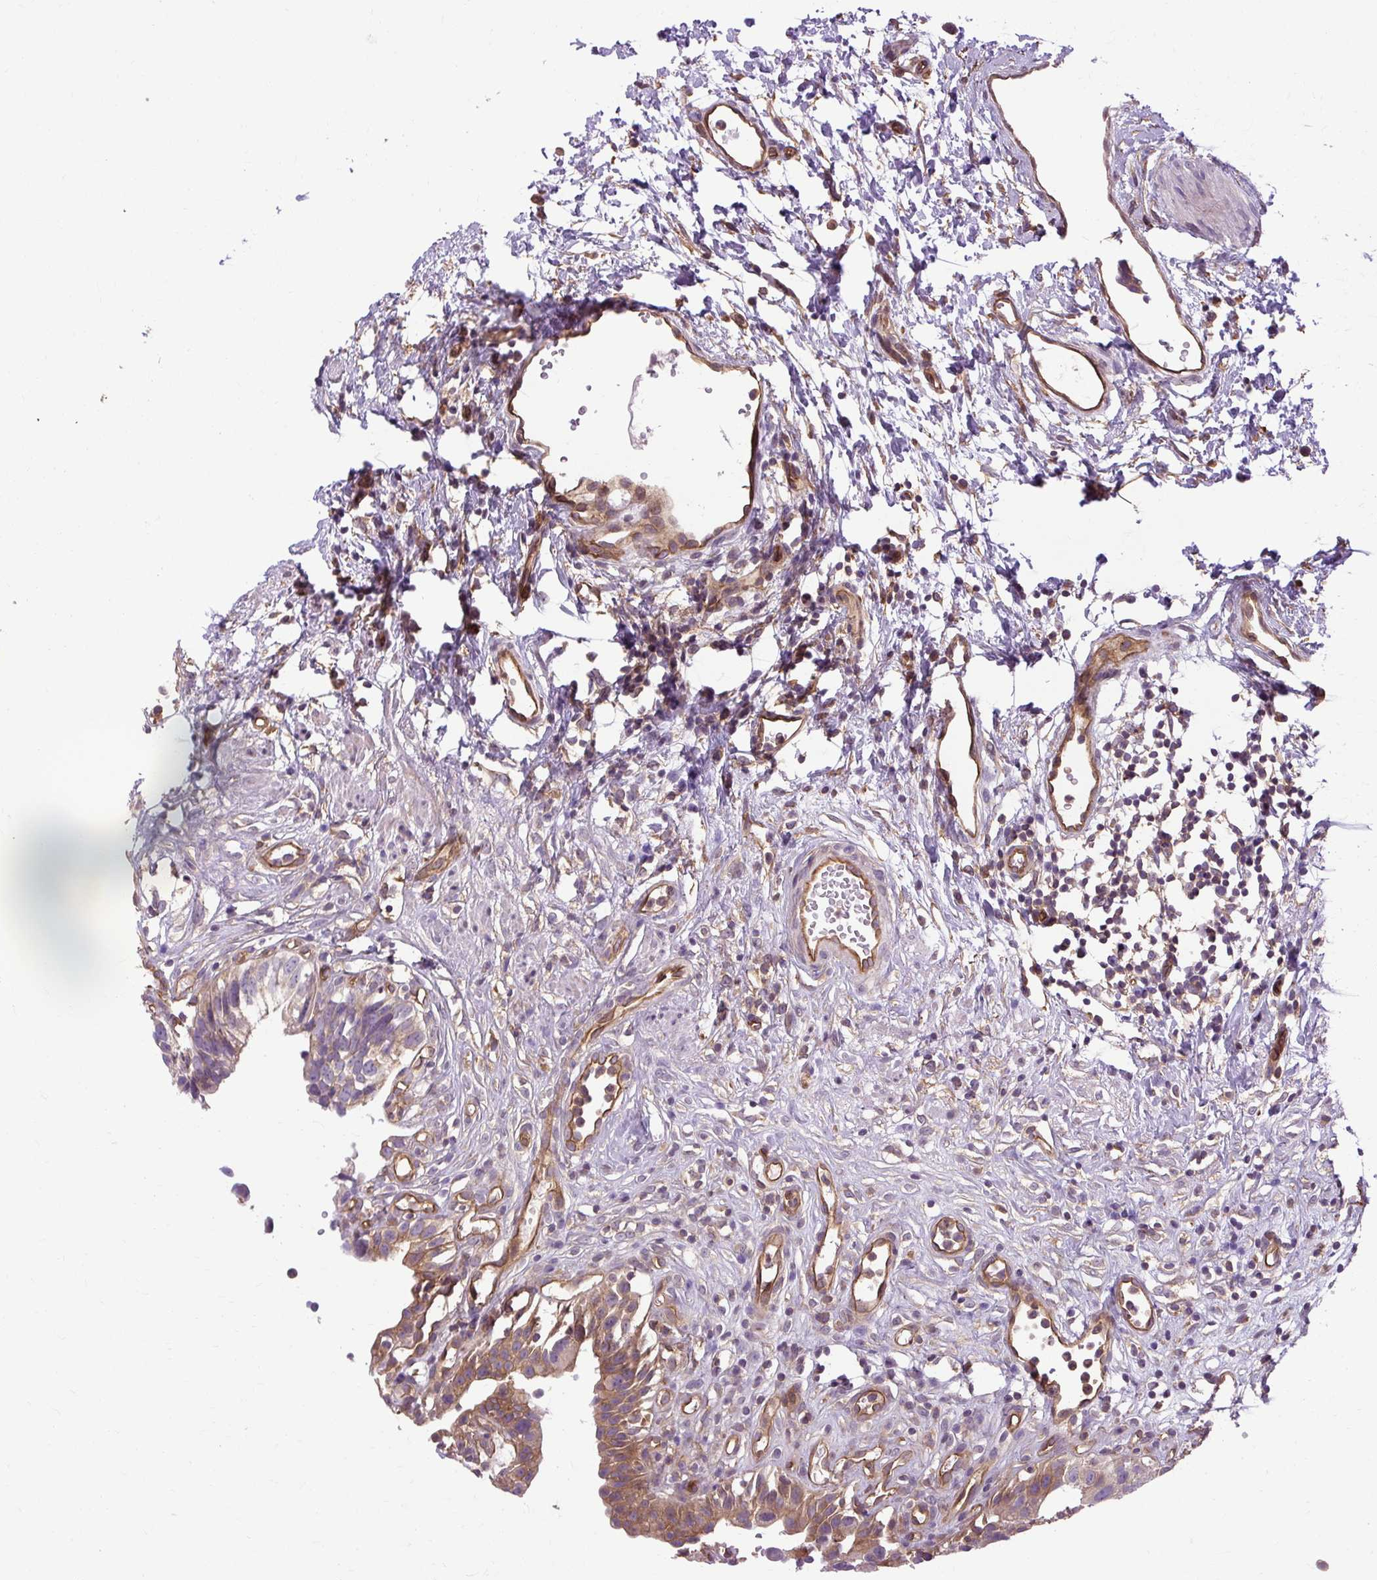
{"staining": {"intensity": "moderate", "quantity": ">75%", "location": "cytoplasmic/membranous"}, "tissue": "urinary bladder", "cell_type": "Urothelial cells", "image_type": "normal", "snomed": [{"axis": "morphology", "description": "Normal tissue, NOS"}, {"axis": "topography", "description": "Urinary bladder"}], "caption": "Brown immunohistochemical staining in benign urinary bladder reveals moderate cytoplasmic/membranous expression in approximately >75% of urothelial cells.", "gene": "CCDC93", "patient": {"sex": "male", "age": 51}}